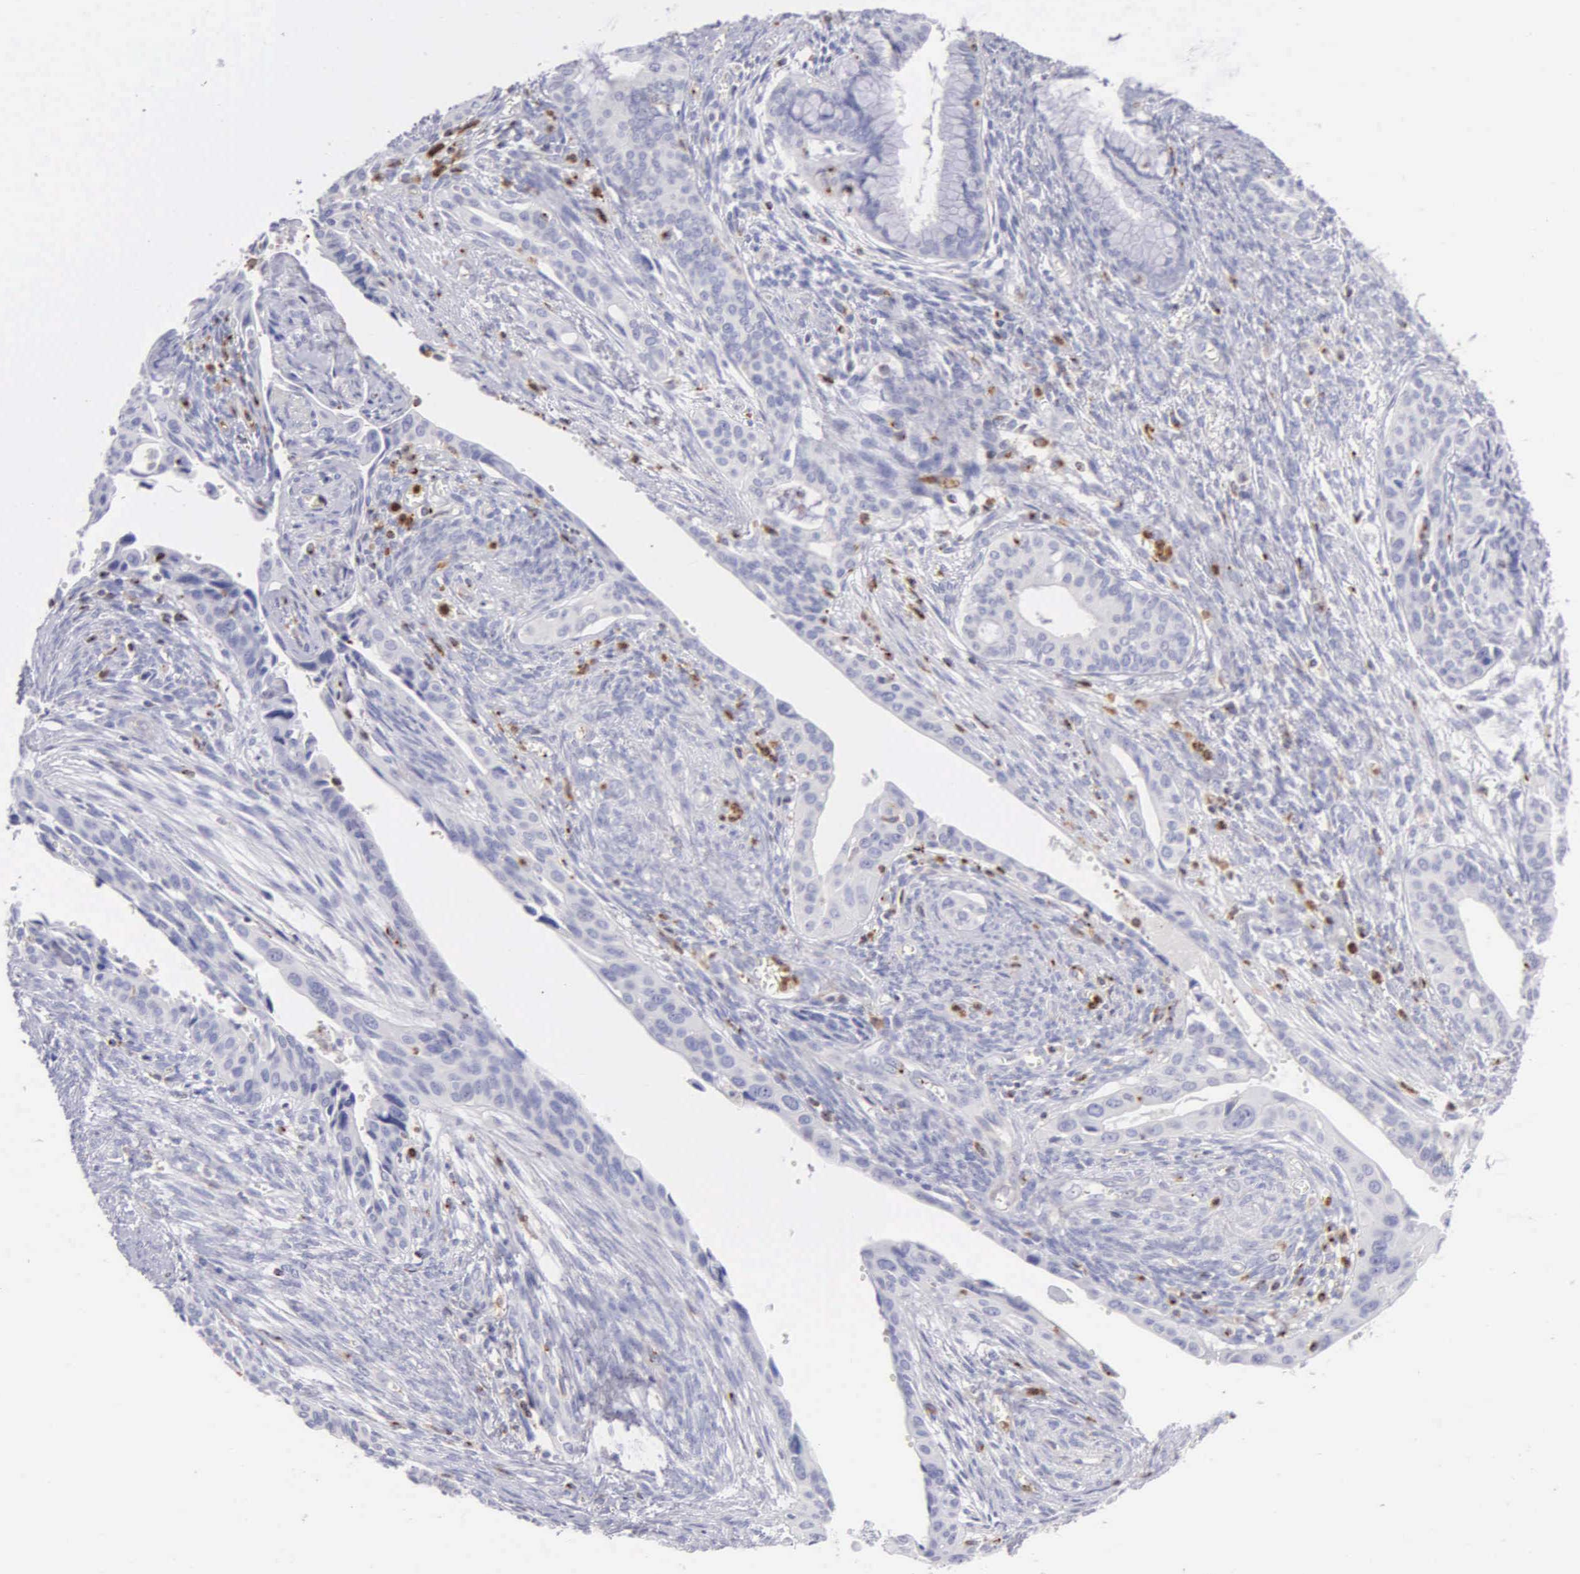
{"staining": {"intensity": "negative", "quantity": "none", "location": "none"}, "tissue": "cervical cancer", "cell_type": "Tumor cells", "image_type": "cancer", "snomed": [{"axis": "morphology", "description": "Squamous cell carcinoma, NOS"}, {"axis": "topography", "description": "Cervix"}], "caption": "Tumor cells show no significant staining in cervical cancer.", "gene": "SRGN", "patient": {"sex": "female", "age": 34}}